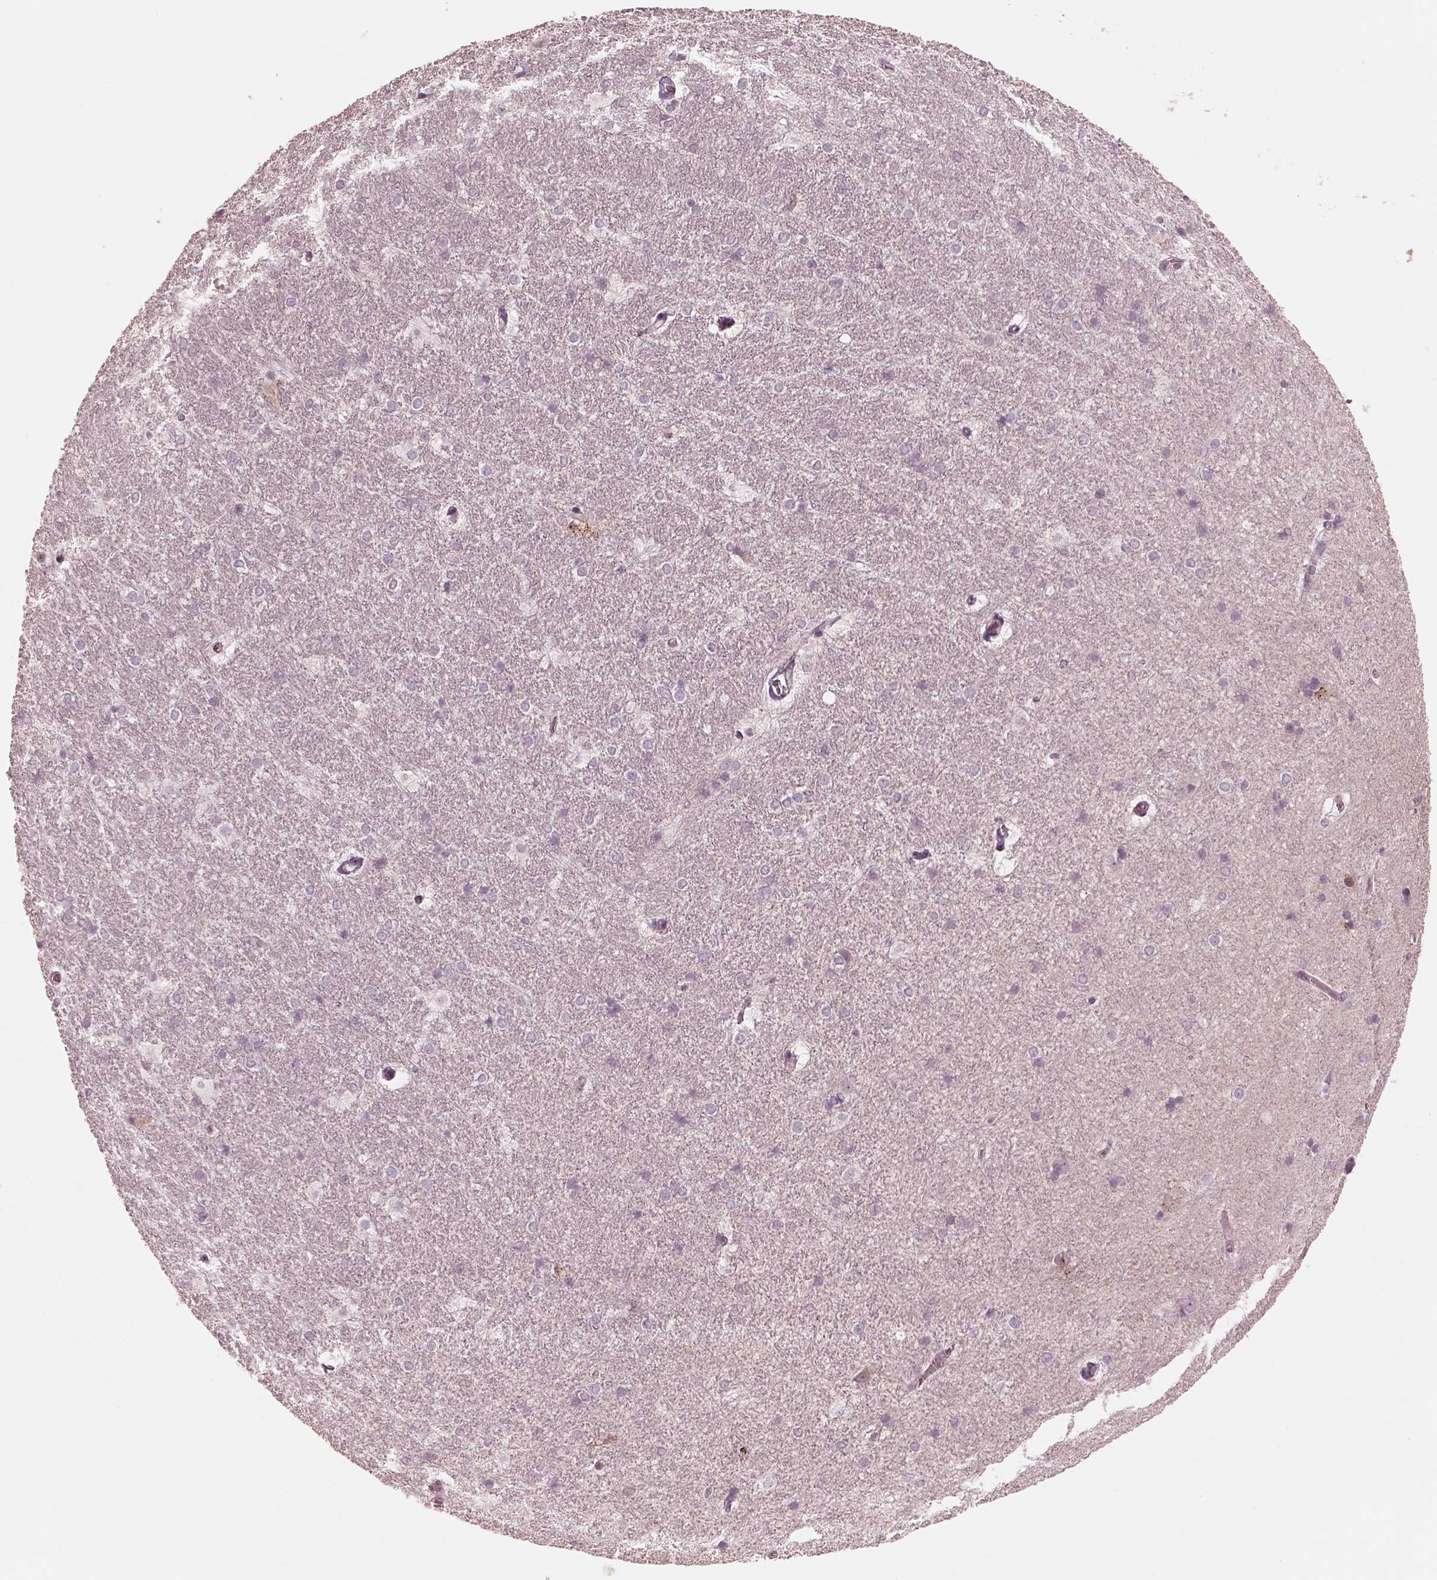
{"staining": {"intensity": "negative", "quantity": "none", "location": "none"}, "tissue": "hippocampus", "cell_type": "Glial cells", "image_type": "normal", "snomed": [{"axis": "morphology", "description": "Normal tissue, NOS"}, {"axis": "topography", "description": "Cerebral cortex"}, {"axis": "topography", "description": "Hippocampus"}], "caption": "Glial cells show no significant staining in normal hippocampus. (DAB (3,3'-diaminobenzidine) immunohistochemistry (IHC), high magnification).", "gene": "PRKACG", "patient": {"sex": "female", "age": 19}}